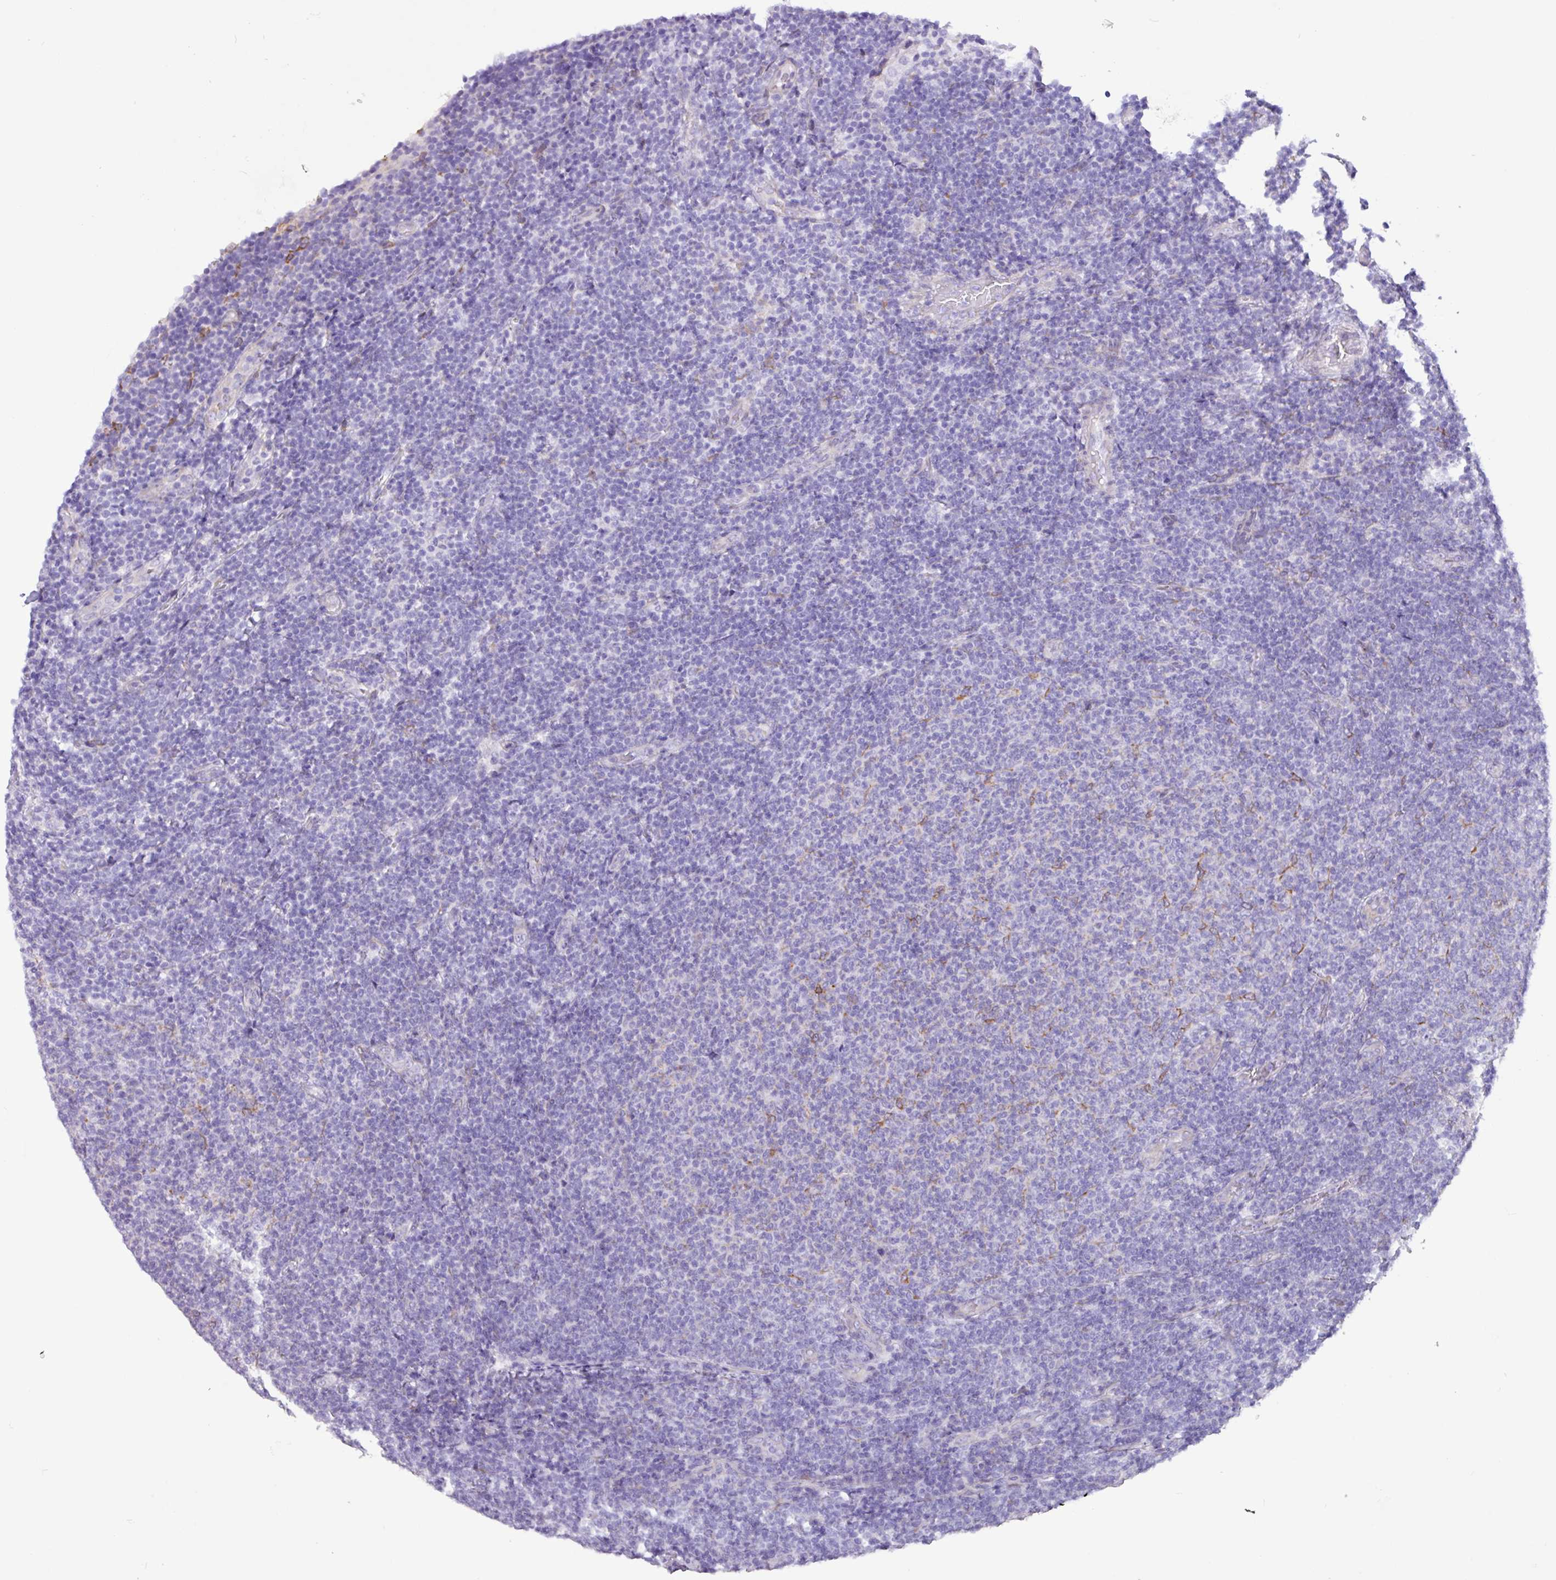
{"staining": {"intensity": "negative", "quantity": "none", "location": "none"}, "tissue": "lymphoma", "cell_type": "Tumor cells", "image_type": "cancer", "snomed": [{"axis": "morphology", "description": "Malignant lymphoma, non-Hodgkin's type, Low grade"}, {"axis": "topography", "description": "Lymph node"}], "caption": "This is an IHC image of malignant lymphoma, non-Hodgkin's type (low-grade). There is no staining in tumor cells.", "gene": "SLC38A1", "patient": {"sex": "male", "age": 66}}